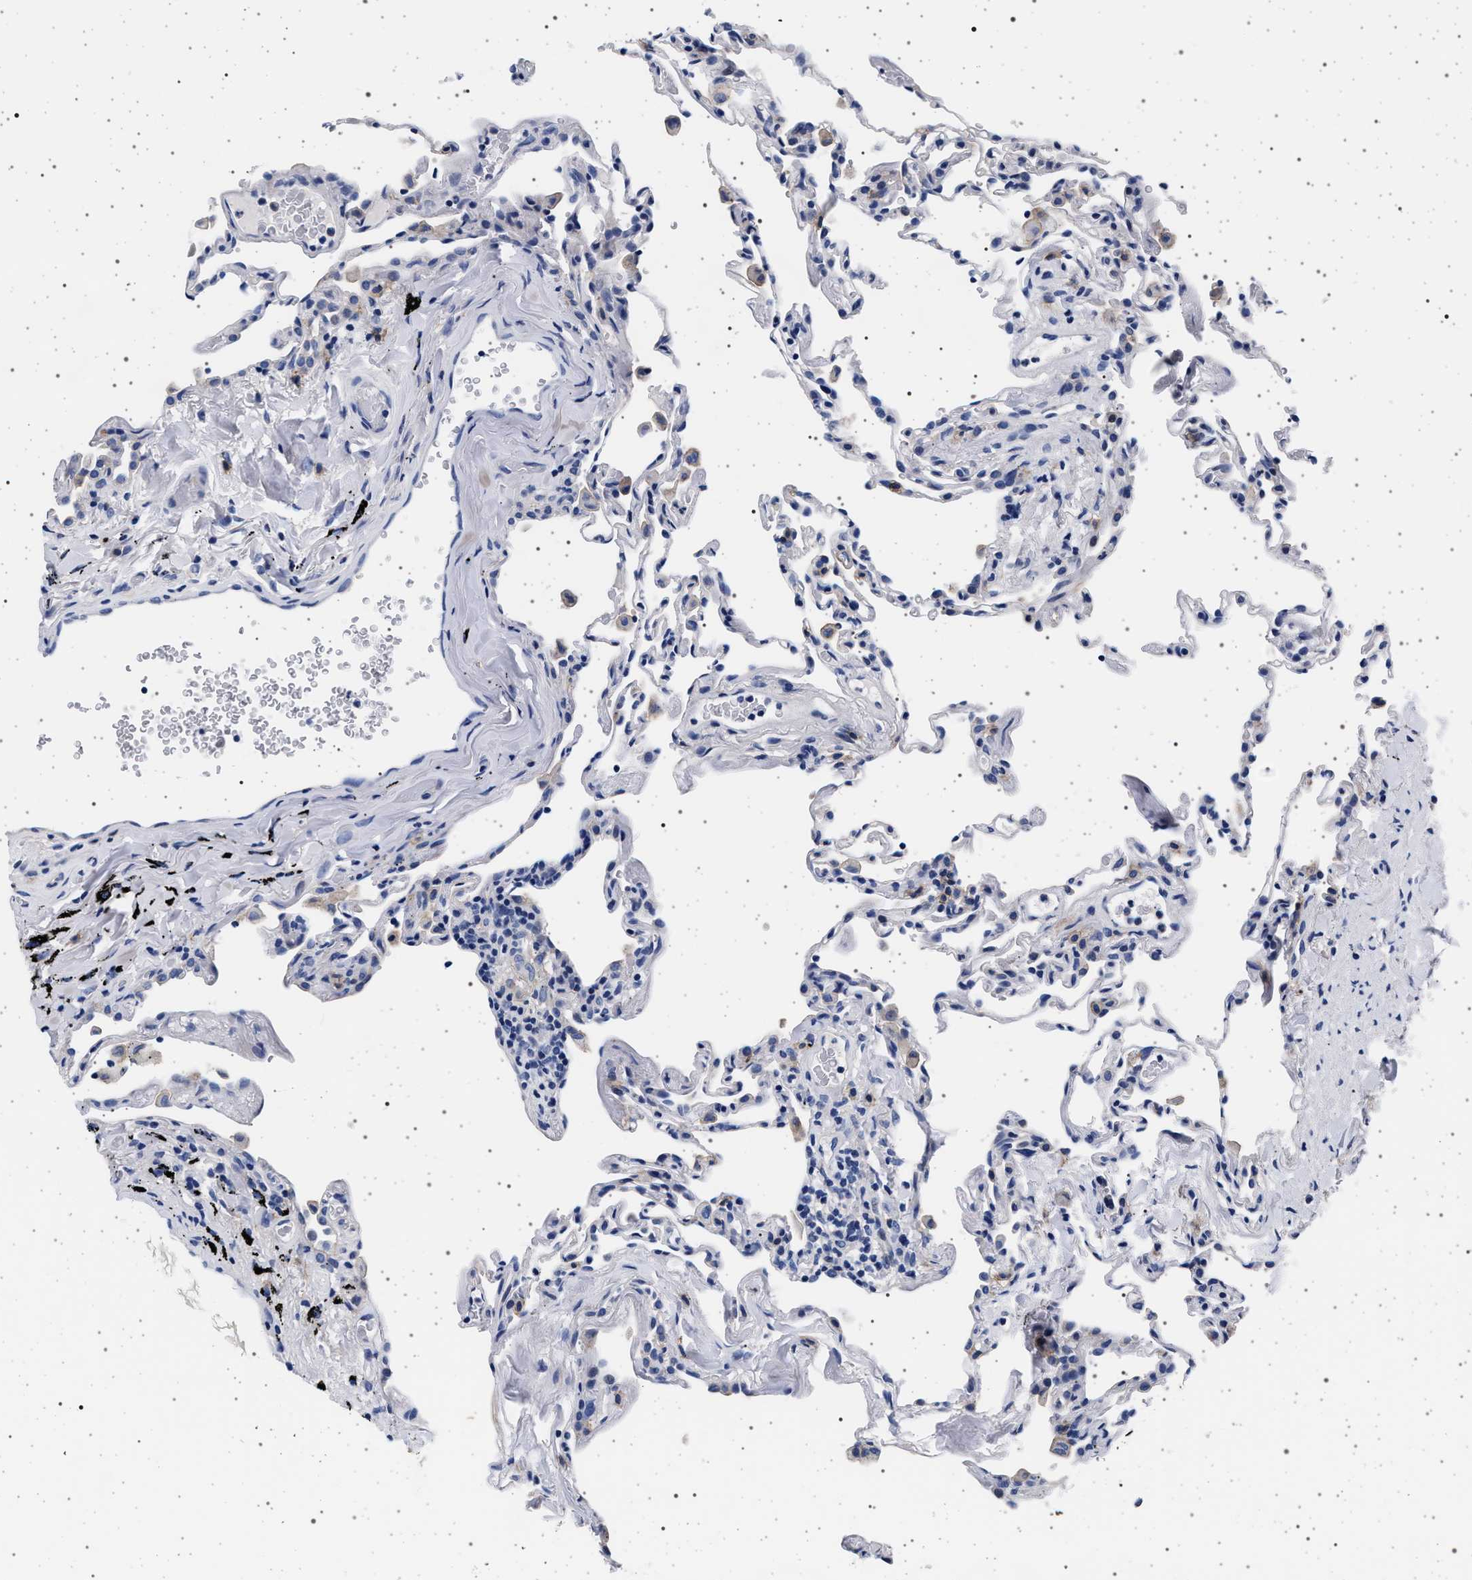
{"staining": {"intensity": "negative", "quantity": "none", "location": "none"}, "tissue": "lung", "cell_type": "Alveolar cells", "image_type": "normal", "snomed": [{"axis": "morphology", "description": "Normal tissue, NOS"}, {"axis": "topography", "description": "Lung"}], "caption": "Lung stained for a protein using immunohistochemistry displays no staining alveolar cells.", "gene": "SLC9A1", "patient": {"sex": "male", "age": 59}}